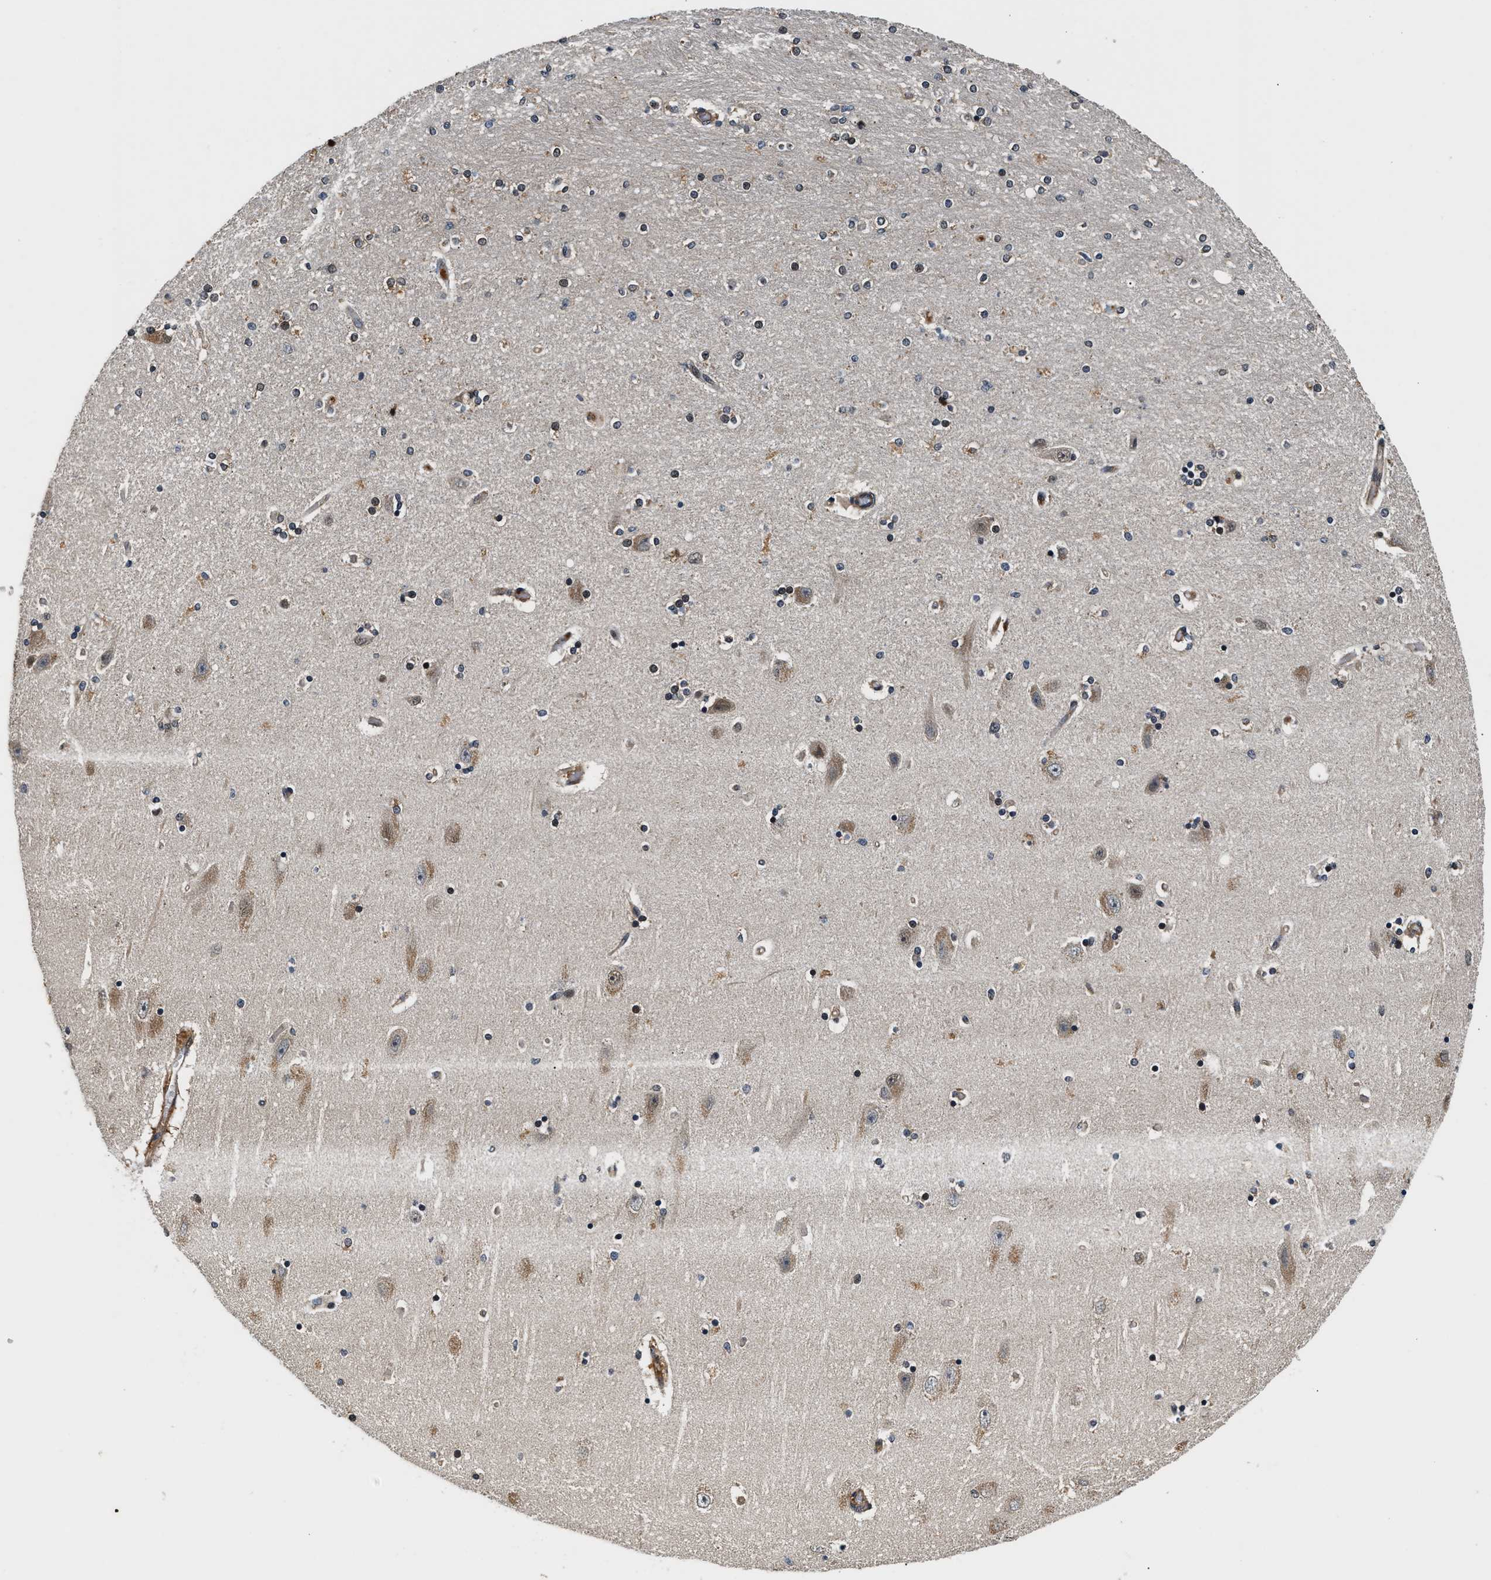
{"staining": {"intensity": "weak", "quantity": "<25%", "location": "cytoplasmic/membranous"}, "tissue": "hippocampus", "cell_type": "Glial cells", "image_type": "normal", "snomed": [{"axis": "morphology", "description": "Normal tissue, NOS"}, {"axis": "topography", "description": "Hippocampus"}], "caption": "Immunohistochemistry (IHC) of normal human hippocampus shows no positivity in glial cells.", "gene": "TUT7", "patient": {"sex": "female", "age": 54}}